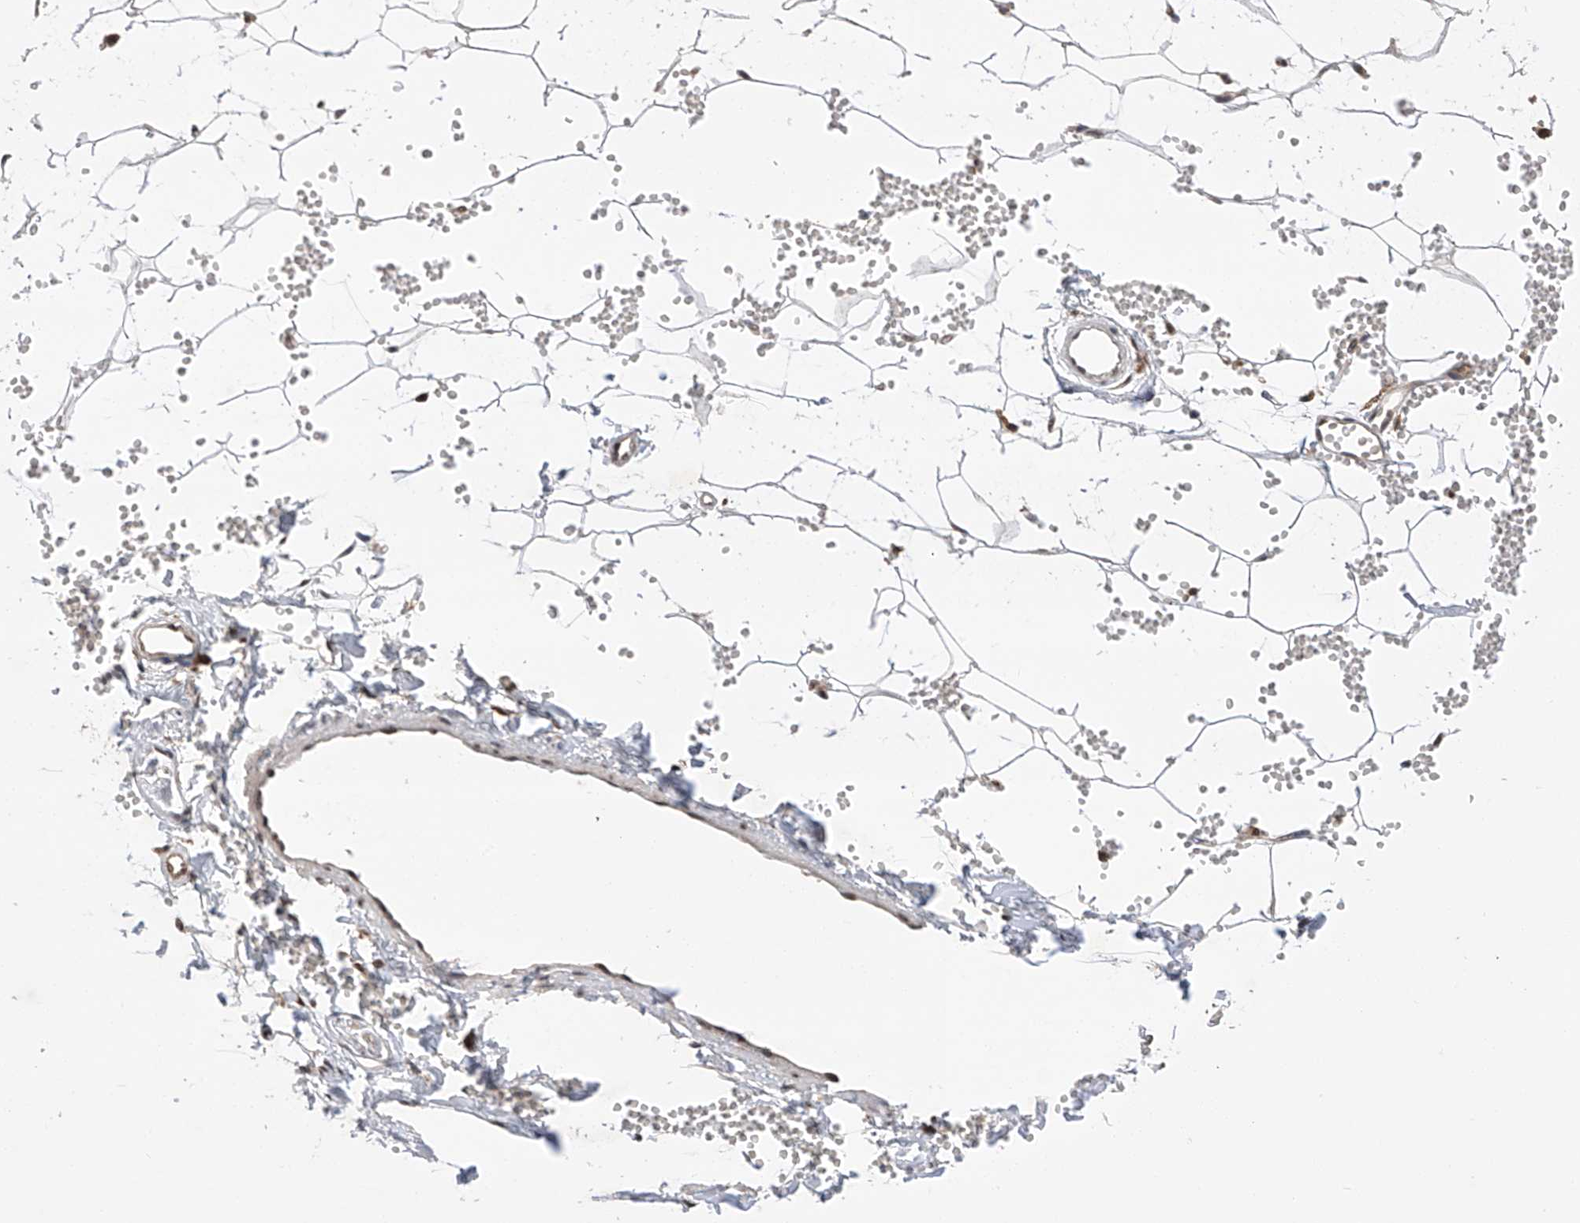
{"staining": {"intensity": "weak", "quantity": "<25%", "location": "cytoplasmic/membranous,nuclear"}, "tissue": "adipose tissue", "cell_type": "Adipocytes", "image_type": "normal", "snomed": [{"axis": "morphology", "description": "Normal tissue, NOS"}, {"axis": "topography", "description": "Breast"}], "caption": "A high-resolution image shows immunohistochemistry (IHC) staining of benign adipose tissue, which exhibits no significant staining in adipocytes. (DAB (3,3'-diaminobenzidine) immunohistochemistry visualized using brightfield microscopy, high magnification).", "gene": "ZNF280D", "patient": {"sex": "female", "age": 23}}